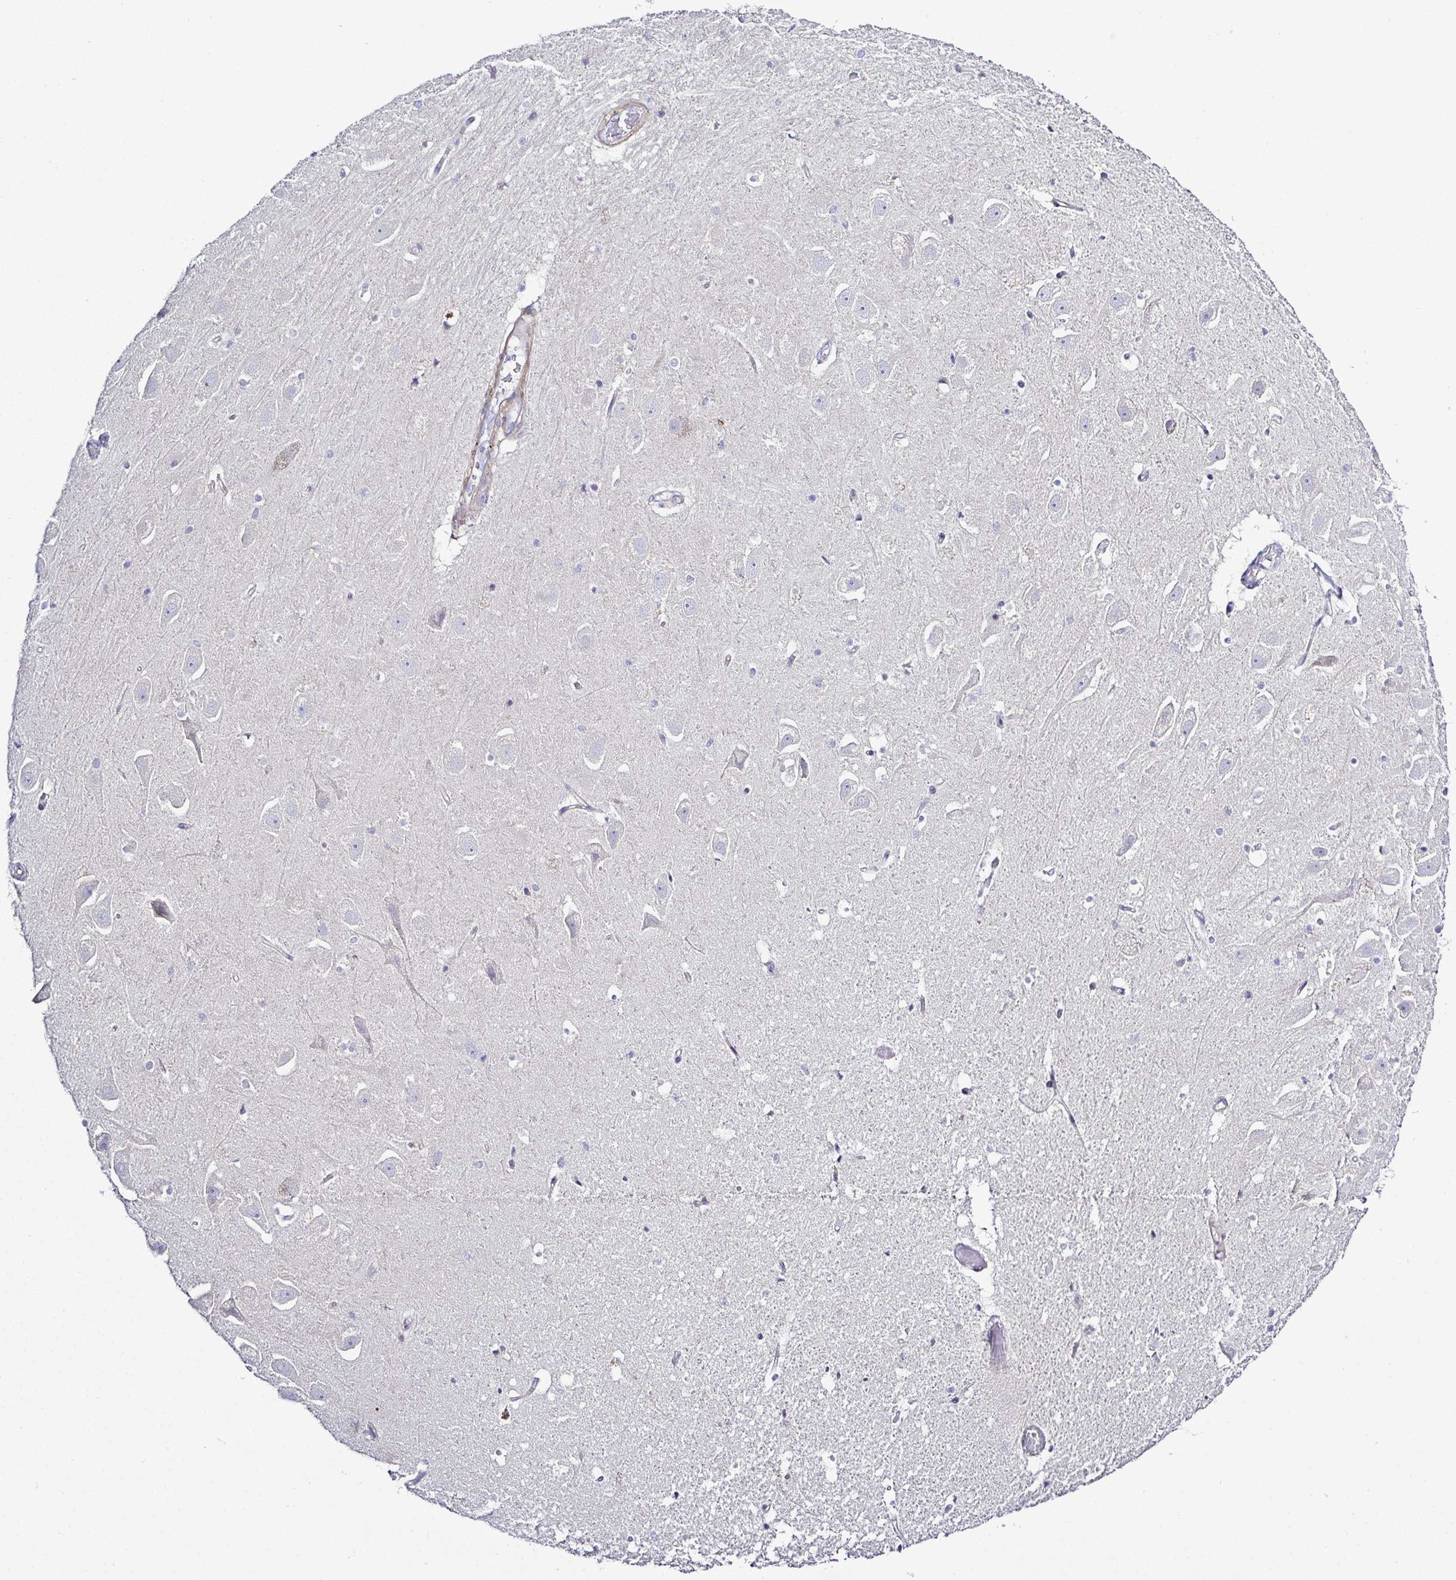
{"staining": {"intensity": "negative", "quantity": "none", "location": "none"}, "tissue": "hippocampus", "cell_type": "Glial cells", "image_type": "normal", "snomed": [{"axis": "morphology", "description": "Normal tissue, NOS"}, {"axis": "topography", "description": "Hippocampus"}], "caption": "A high-resolution histopathology image shows immunohistochemistry staining of benign hippocampus, which reveals no significant expression in glial cells.", "gene": "MED11", "patient": {"sex": "male", "age": 63}}